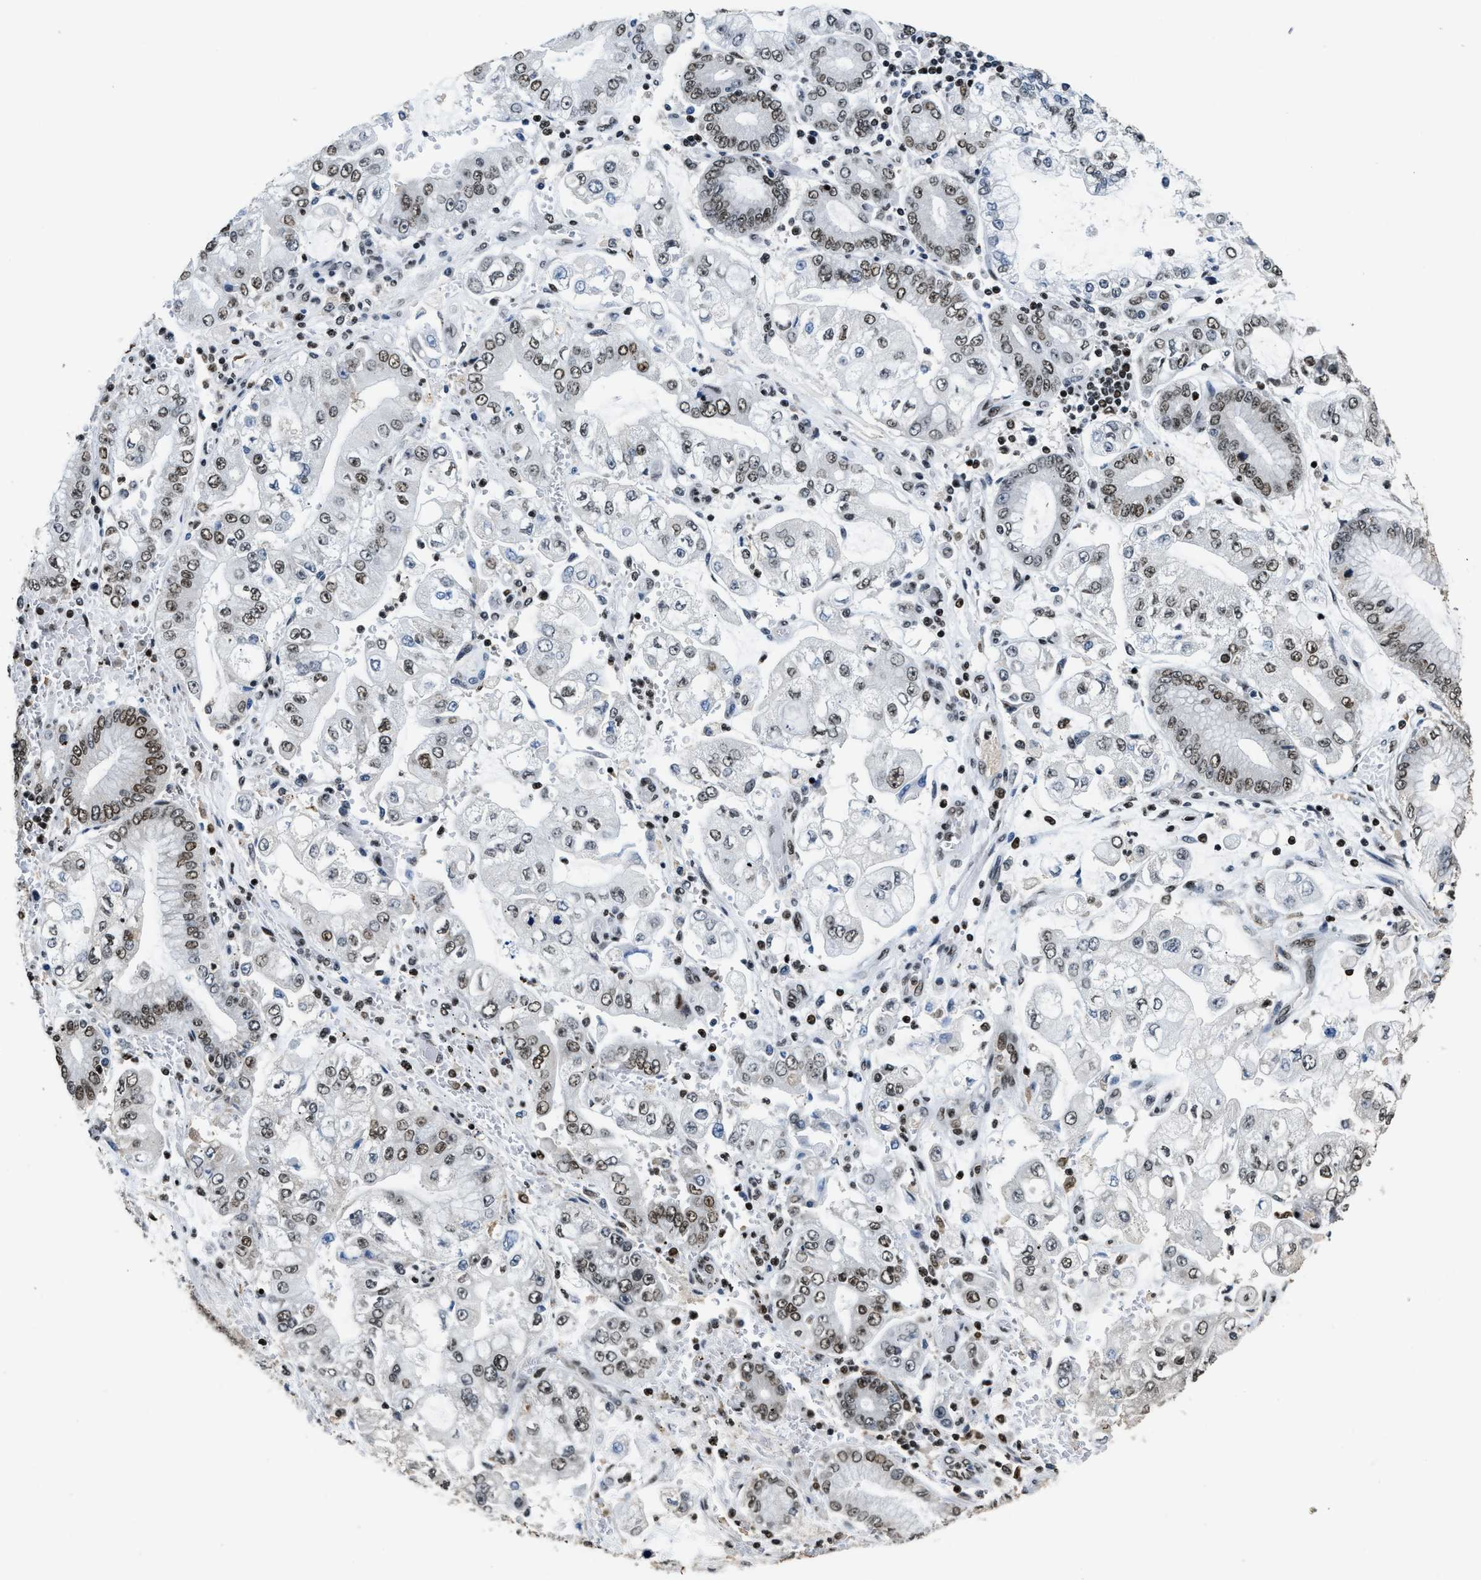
{"staining": {"intensity": "weak", "quantity": "25%-75%", "location": "nuclear"}, "tissue": "stomach cancer", "cell_type": "Tumor cells", "image_type": "cancer", "snomed": [{"axis": "morphology", "description": "Adenocarcinoma, NOS"}, {"axis": "topography", "description": "Stomach"}], "caption": "Weak nuclear positivity for a protein is identified in approximately 25%-75% of tumor cells of stomach cancer (adenocarcinoma) using immunohistochemistry (IHC).", "gene": "RAD21", "patient": {"sex": "male", "age": 76}}